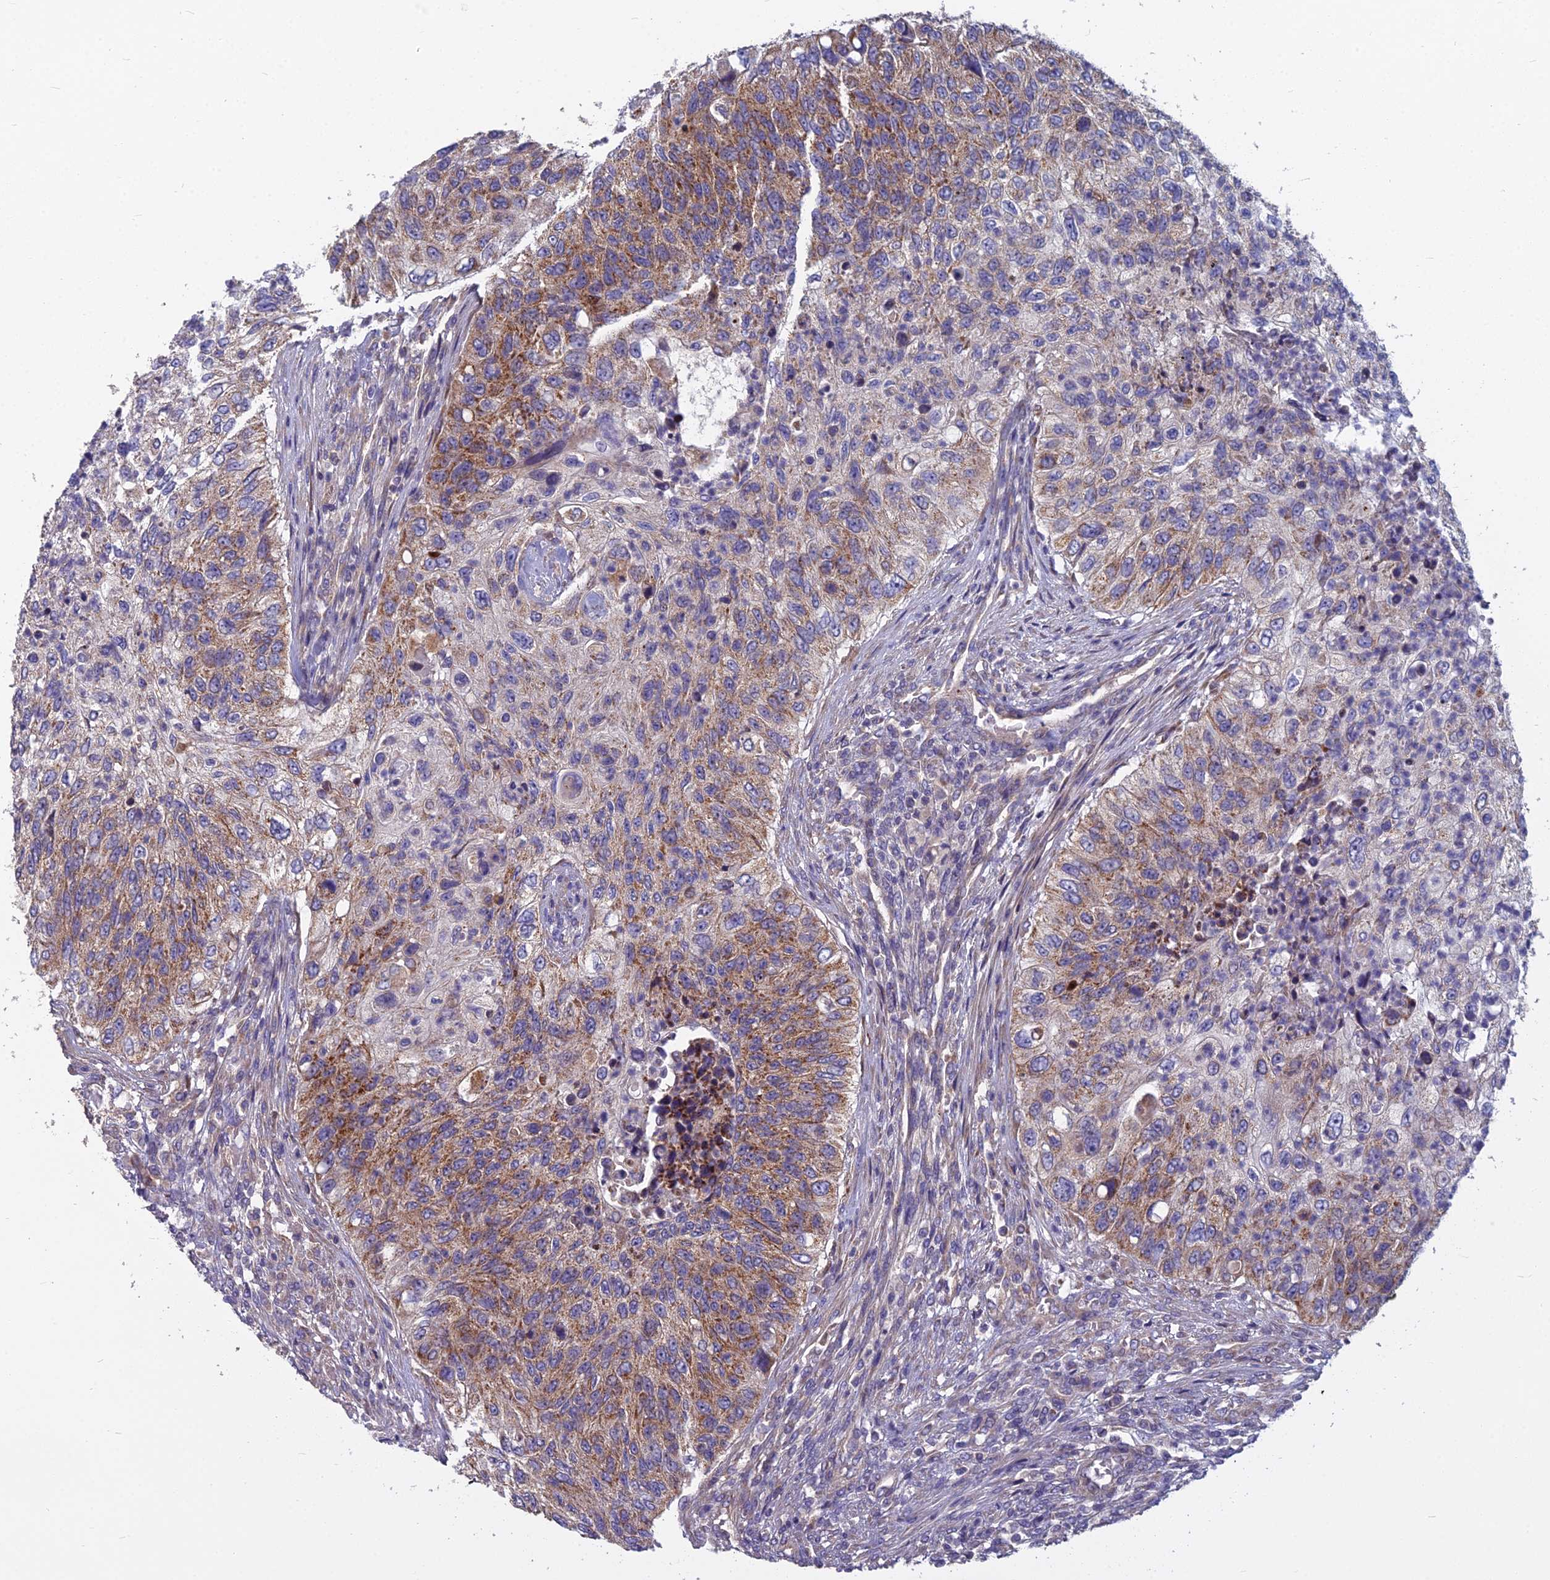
{"staining": {"intensity": "moderate", "quantity": ">75%", "location": "cytoplasmic/membranous"}, "tissue": "urothelial cancer", "cell_type": "Tumor cells", "image_type": "cancer", "snomed": [{"axis": "morphology", "description": "Urothelial carcinoma, High grade"}, {"axis": "topography", "description": "Urinary bladder"}], "caption": "Immunohistochemistry (DAB) staining of urothelial cancer demonstrates moderate cytoplasmic/membranous protein expression in approximately >75% of tumor cells. (Brightfield microscopy of DAB IHC at high magnification).", "gene": "COX20", "patient": {"sex": "female", "age": 60}}